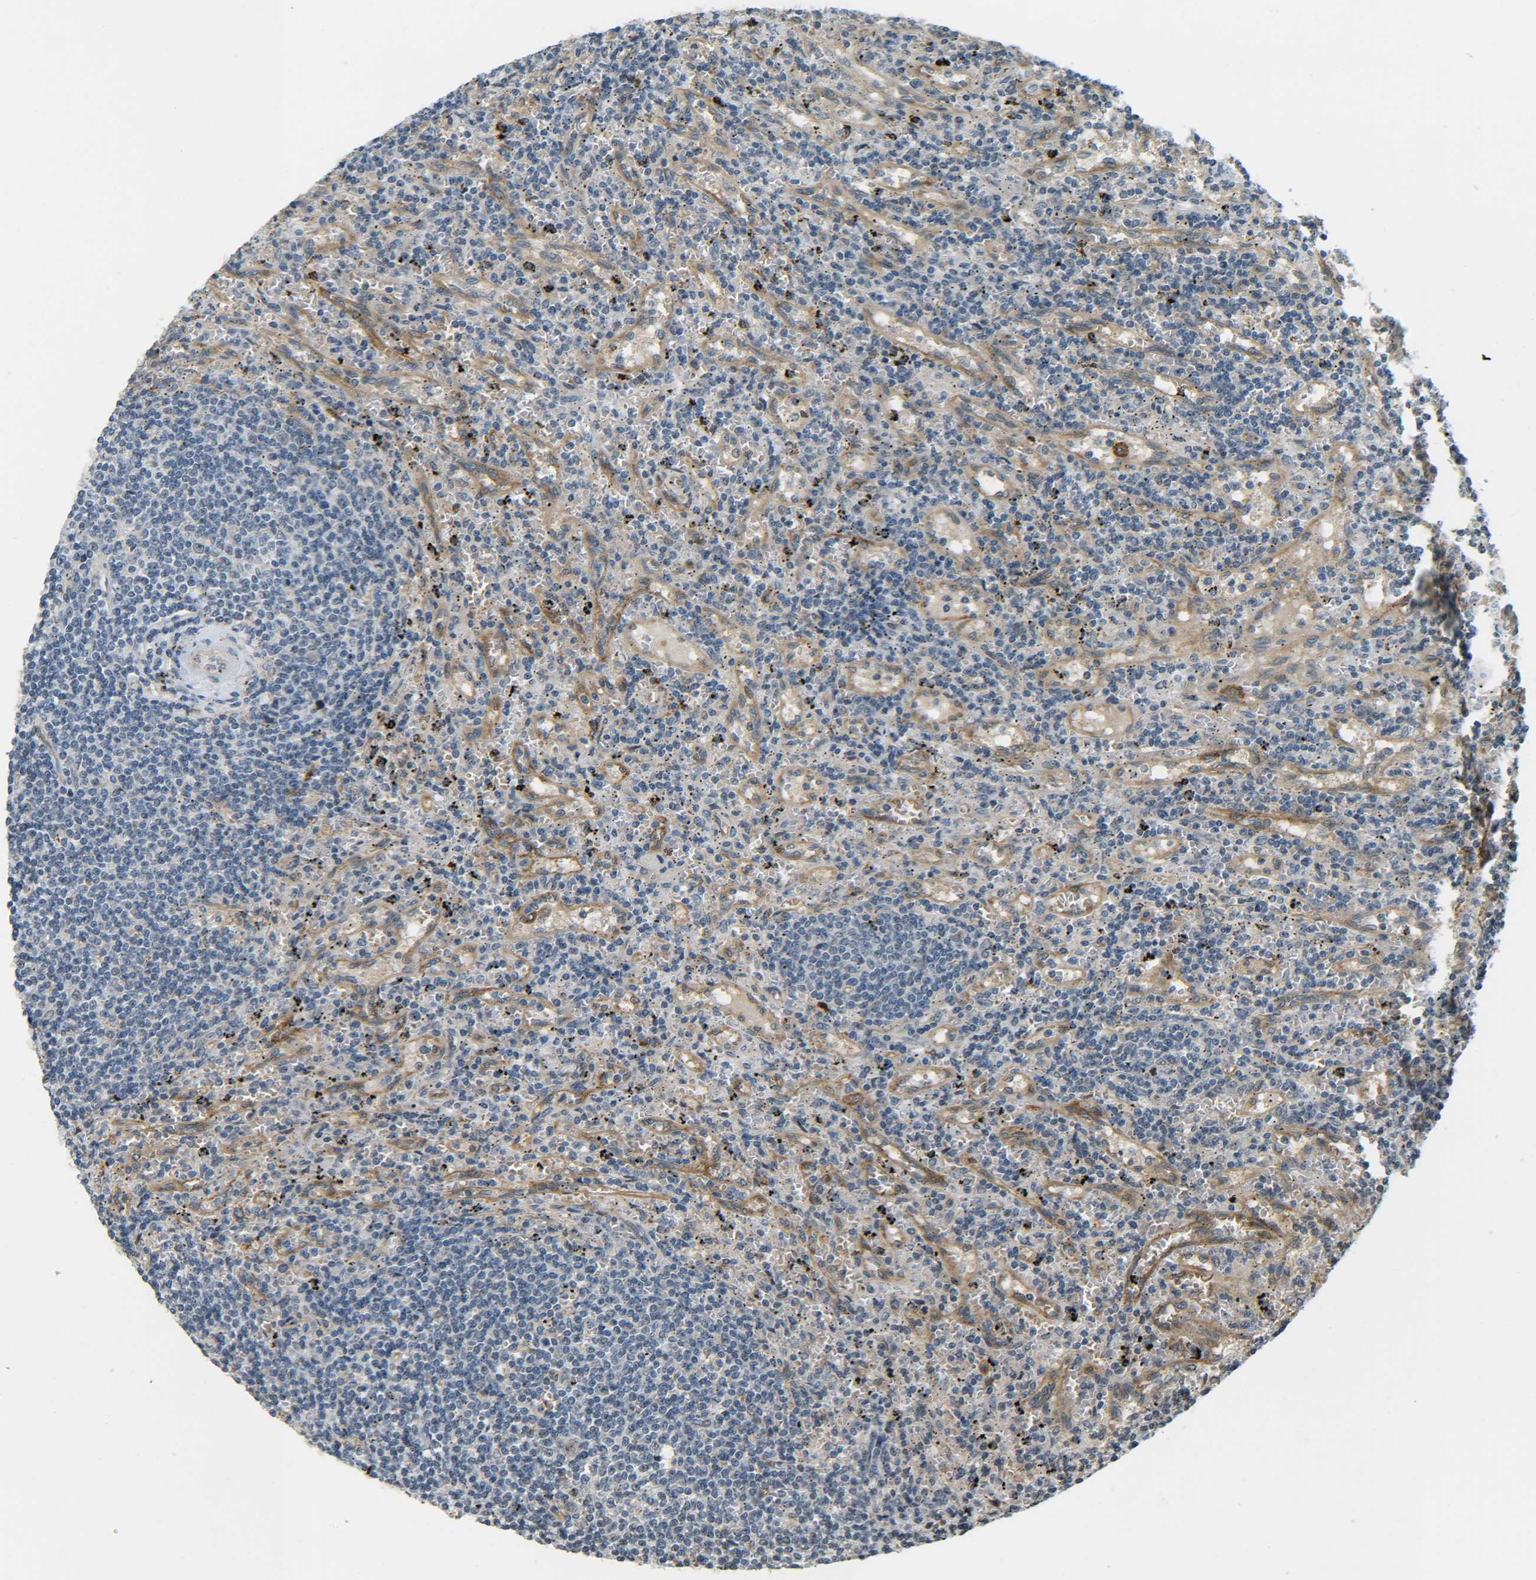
{"staining": {"intensity": "negative", "quantity": "none", "location": "none"}, "tissue": "lymphoma", "cell_type": "Tumor cells", "image_type": "cancer", "snomed": [{"axis": "morphology", "description": "Malignant lymphoma, non-Hodgkin's type, Low grade"}, {"axis": "topography", "description": "Spleen"}], "caption": "Image shows no significant protein positivity in tumor cells of lymphoma.", "gene": "DAB2", "patient": {"sex": "male", "age": 76}}